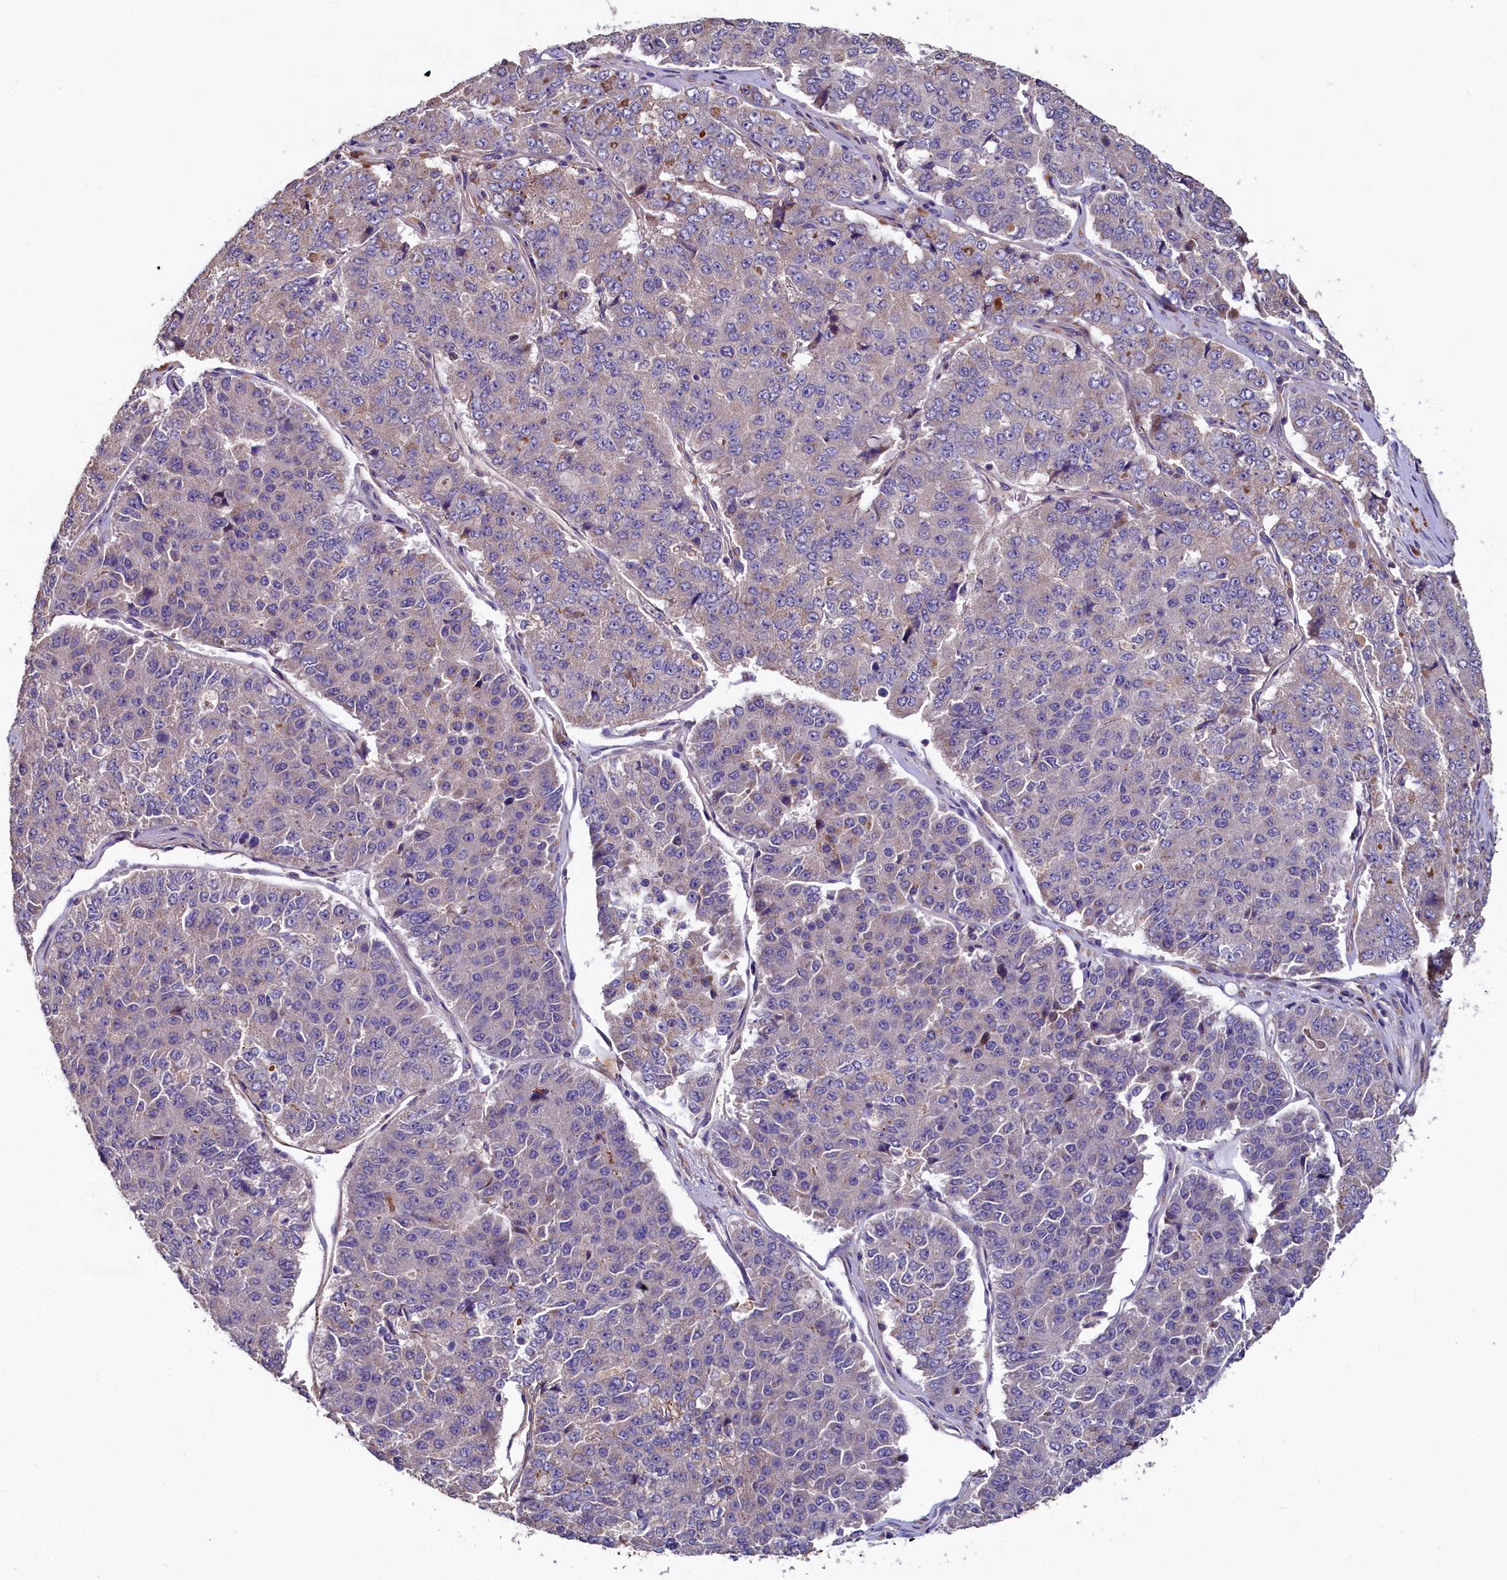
{"staining": {"intensity": "negative", "quantity": "none", "location": "none"}, "tissue": "pancreatic cancer", "cell_type": "Tumor cells", "image_type": "cancer", "snomed": [{"axis": "morphology", "description": "Adenocarcinoma, NOS"}, {"axis": "topography", "description": "Pancreas"}], "caption": "This image is of pancreatic cancer (adenocarcinoma) stained with immunohistochemistry (IHC) to label a protein in brown with the nuclei are counter-stained blue. There is no expression in tumor cells.", "gene": "SPRYD3", "patient": {"sex": "male", "age": 50}}